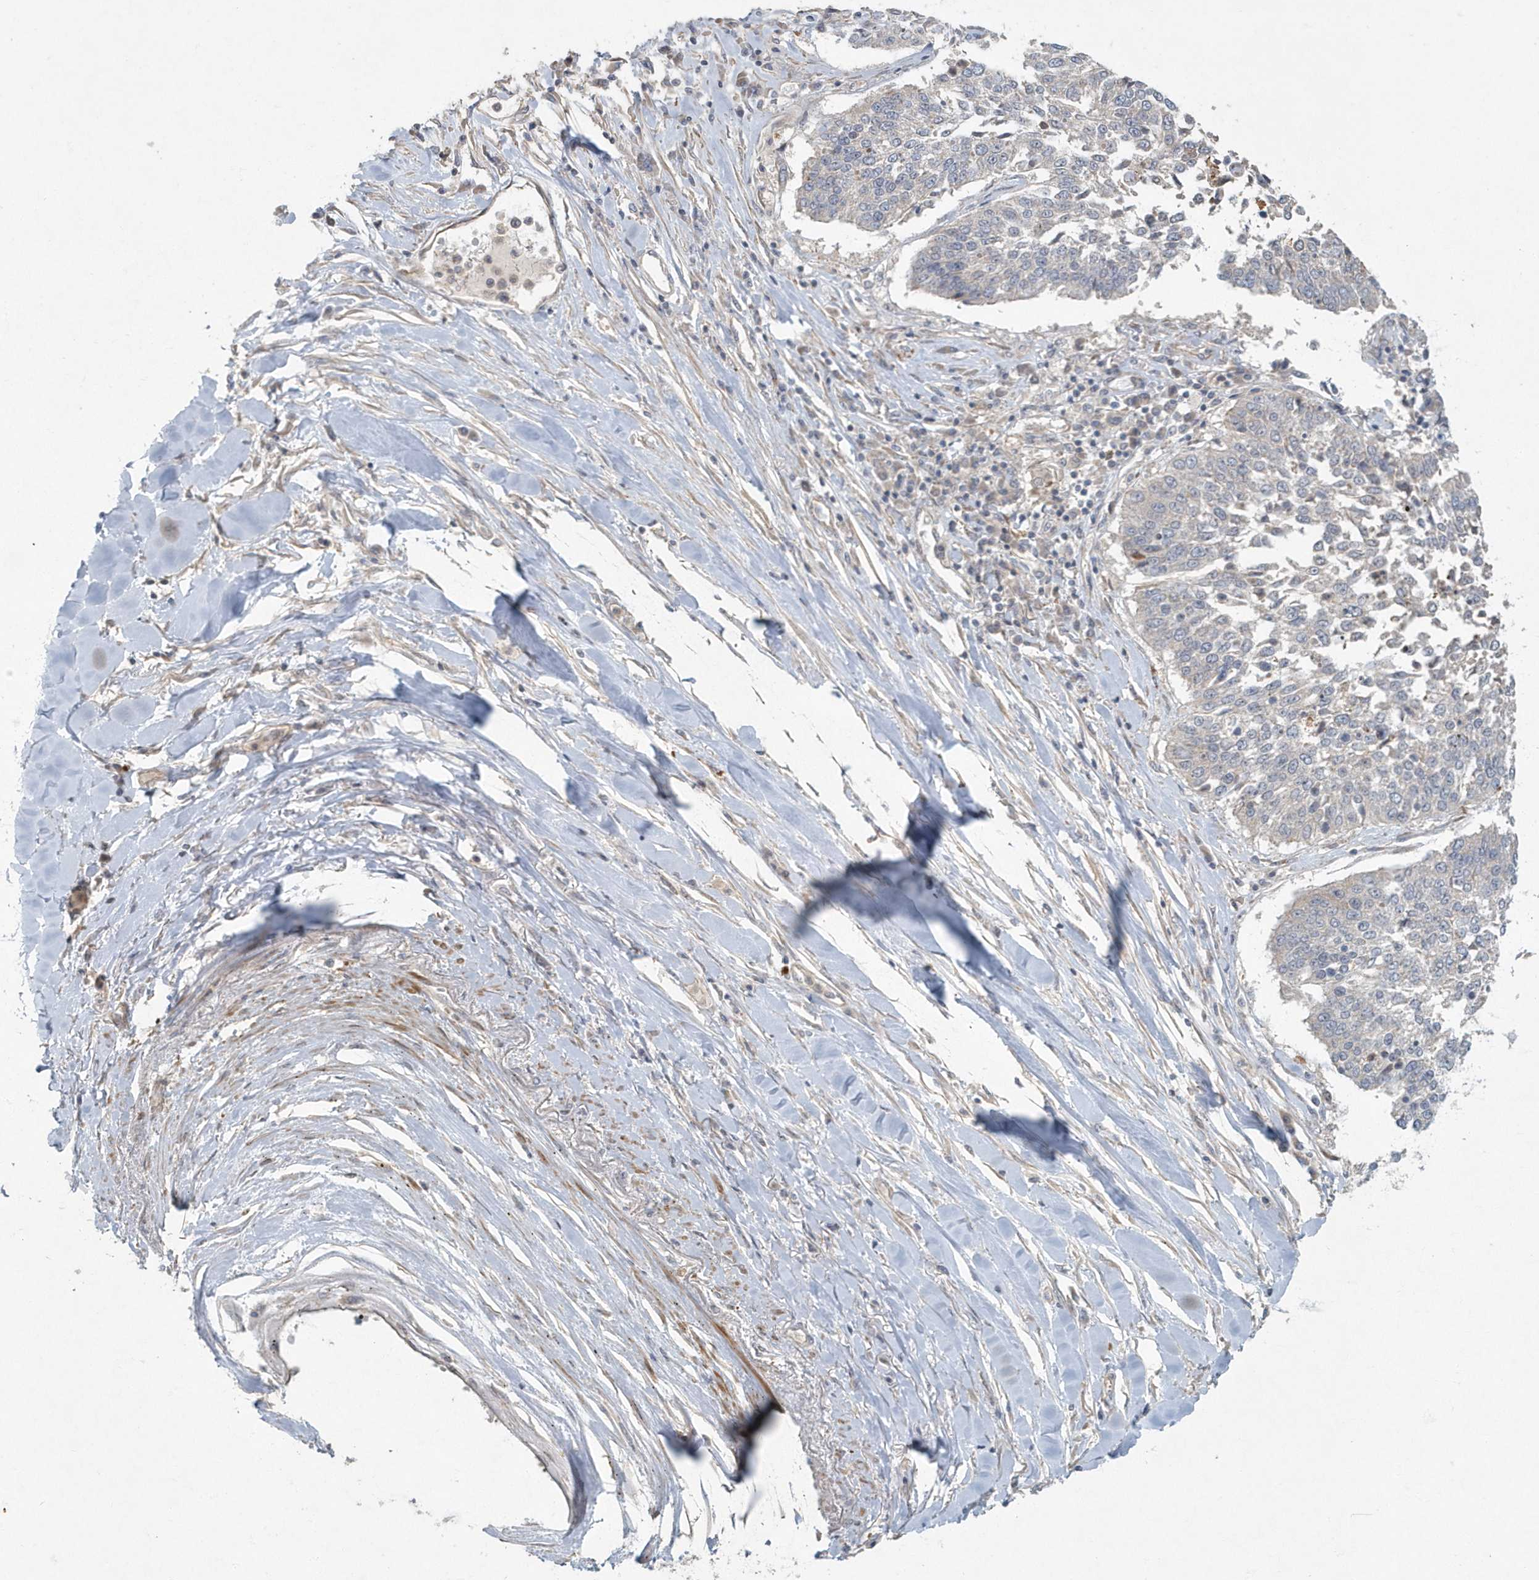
{"staining": {"intensity": "negative", "quantity": "none", "location": "none"}, "tissue": "lung cancer", "cell_type": "Tumor cells", "image_type": "cancer", "snomed": [{"axis": "morphology", "description": "Normal tissue, NOS"}, {"axis": "morphology", "description": "Squamous cell carcinoma, NOS"}, {"axis": "topography", "description": "Cartilage tissue"}, {"axis": "topography", "description": "Lung"}, {"axis": "topography", "description": "Peripheral nerve tissue"}], "caption": "Micrograph shows no protein expression in tumor cells of squamous cell carcinoma (lung) tissue.", "gene": "ARHGEF38", "patient": {"sex": "female", "age": 49}}